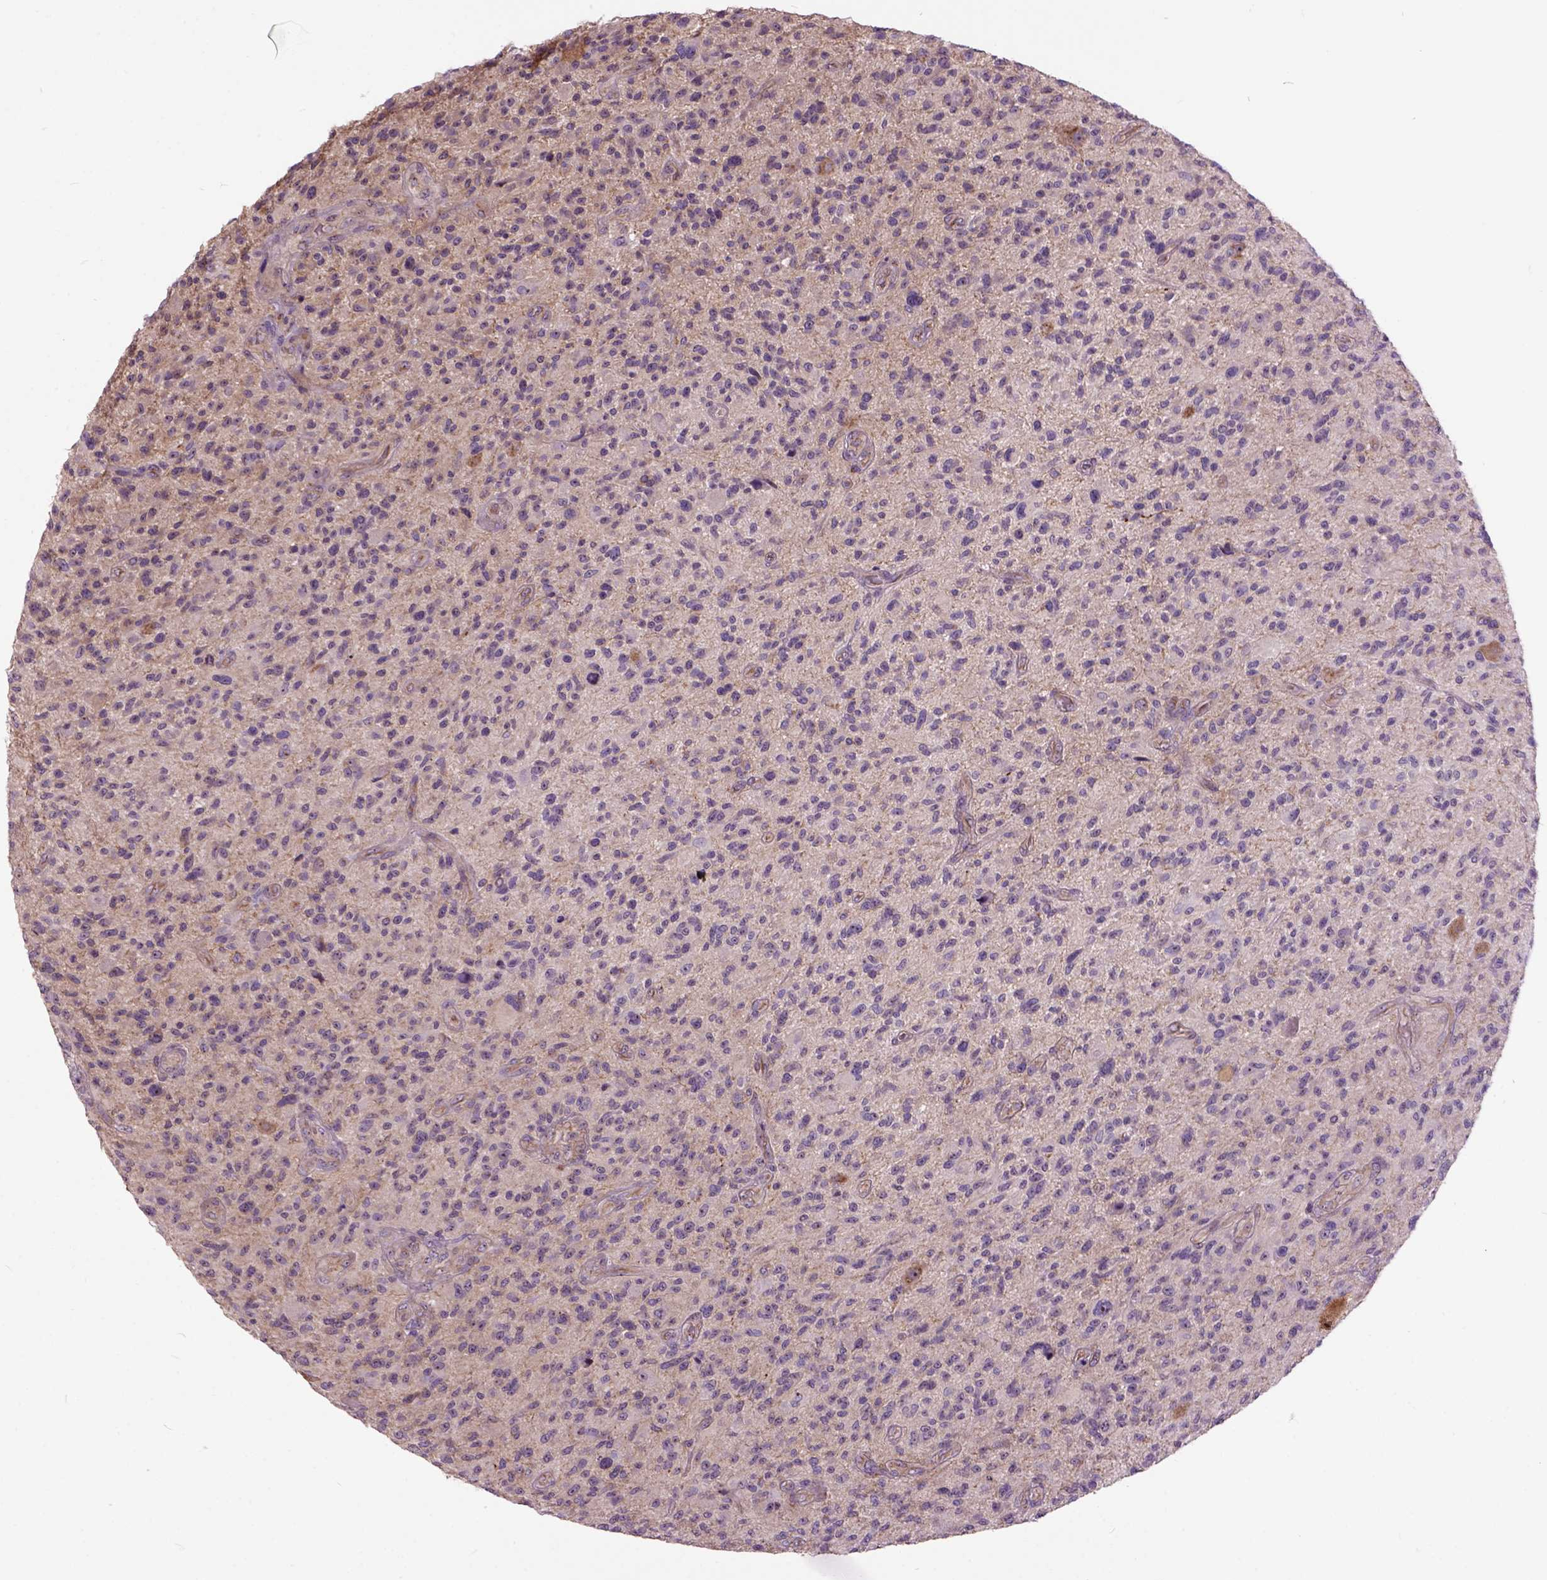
{"staining": {"intensity": "negative", "quantity": "none", "location": "none"}, "tissue": "glioma", "cell_type": "Tumor cells", "image_type": "cancer", "snomed": [{"axis": "morphology", "description": "Glioma, malignant, High grade"}, {"axis": "topography", "description": "Brain"}], "caption": "A high-resolution image shows immunohistochemistry staining of glioma, which demonstrates no significant staining in tumor cells.", "gene": "MAPT", "patient": {"sex": "male", "age": 47}}